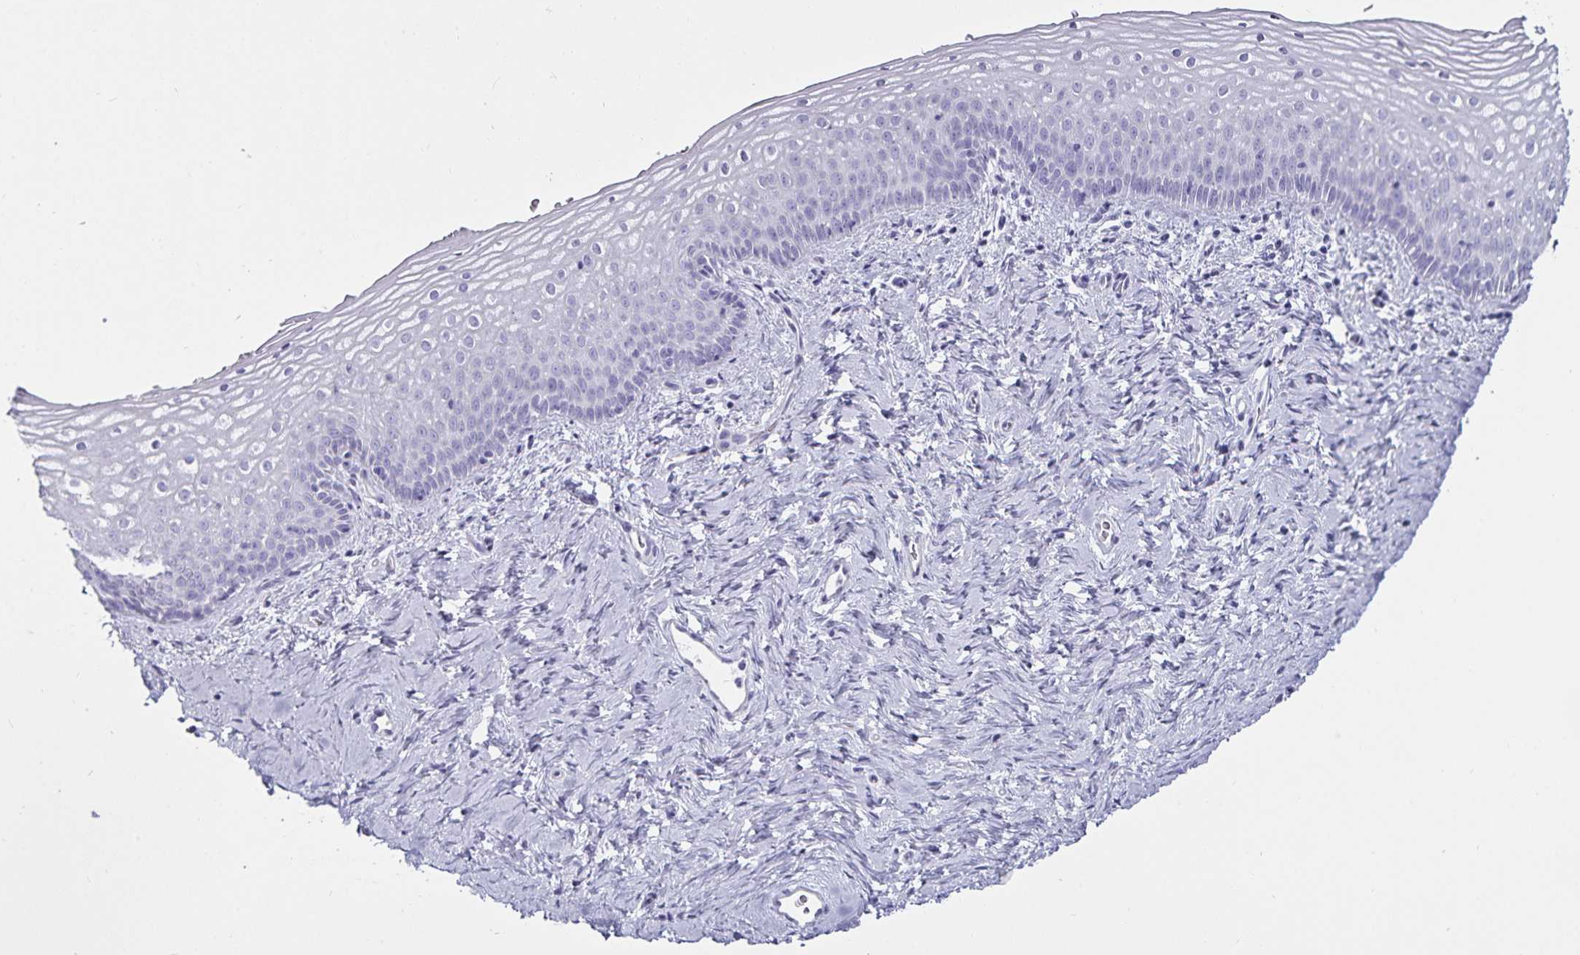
{"staining": {"intensity": "negative", "quantity": "none", "location": "none"}, "tissue": "vagina", "cell_type": "Squamous epithelial cells", "image_type": "normal", "snomed": [{"axis": "morphology", "description": "Normal tissue, NOS"}, {"axis": "topography", "description": "Vagina"}], "caption": "Immunohistochemical staining of benign vagina demonstrates no significant expression in squamous epithelial cells.", "gene": "DEFA6", "patient": {"sex": "female", "age": 45}}